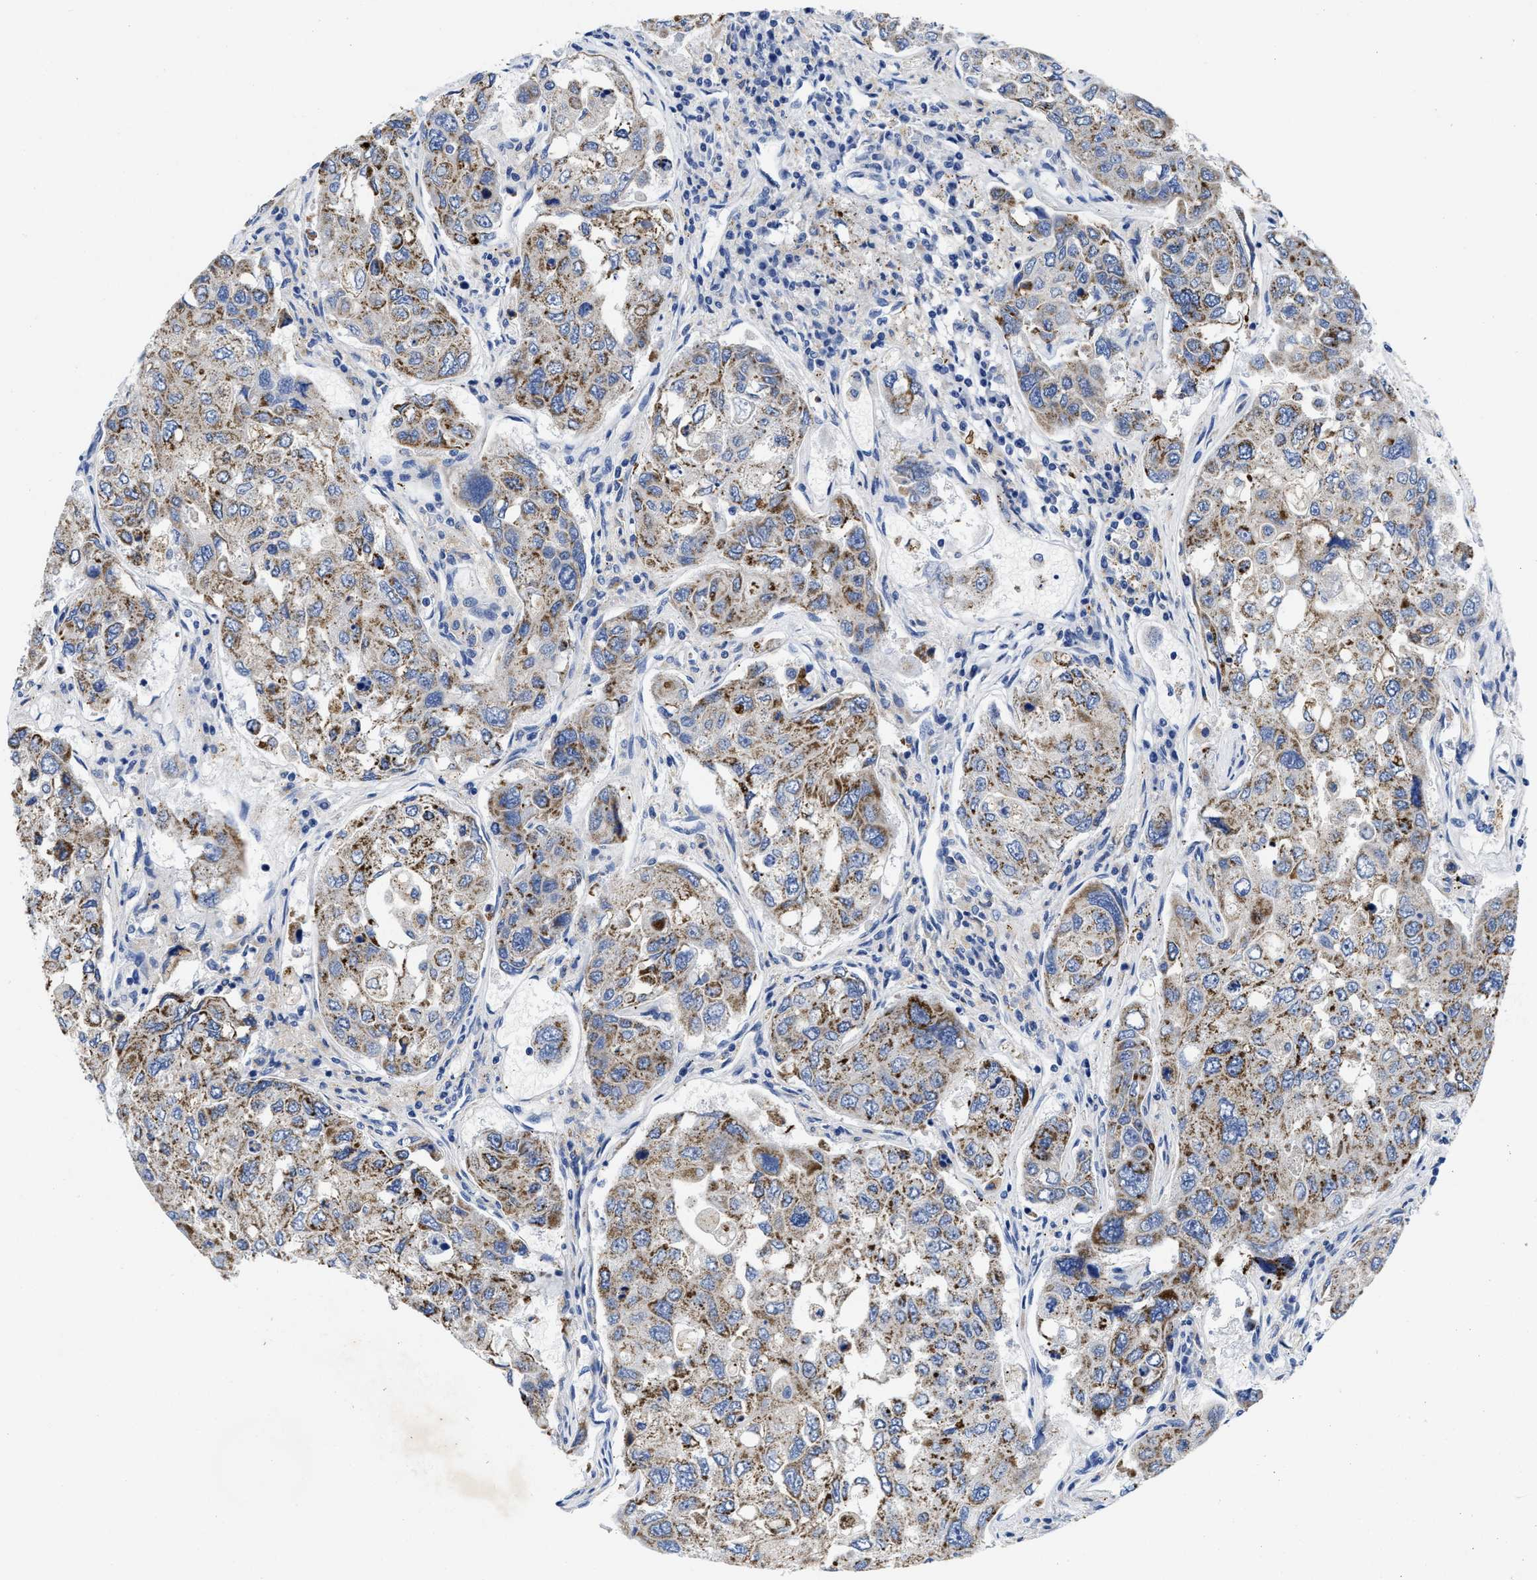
{"staining": {"intensity": "moderate", "quantity": "25%-75%", "location": "cytoplasmic/membranous"}, "tissue": "urothelial cancer", "cell_type": "Tumor cells", "image_type": "cancer", "snomed": [{"axis": "morphology", "description": "Urothelial carcinoma, High grade"}, {"axis": "topography", "description": "Lymph node"}, {"axis": "topography", "description": "Urinary bladder"}], "caption": "Immunohistochemical staining of human high-grade urothelial carcinoma exhibits medium levels of moderate cytoplasmic/membranous expression in approximately 25%-75% of tumor cells.", "gene": "TBRG4", "patient": {"sex": "male", "age": 51}}